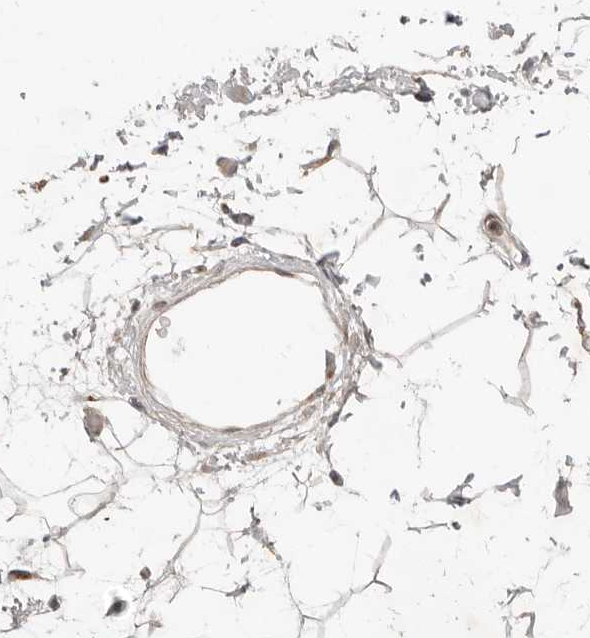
{"staining": {"intensity": "weak", "quantity": "25%-75%", "location": "cytoplasmic/membranous"}, "tissue": "adipose tissue", "cell_type": "Adipocytes", "image_type": "normal", "snomed": [{"axis": "morphology", "description": "Normal tissue, NOS"}, {"axis": "topography", "description": "Soft tissue"}], "caption": "Adipose tissue stained with immunohistochemistry (IHC) reveals weak cytoplasmic/membranous expression in approximately 25%-75% of adipocytes. The protein of interest is stained brown, and the nuclei are stained in blue (DAB IHC with brightfield microscopy, high magnification).", "gene": "NPY4R2", "patient": {"sex": "male", "age": 72}}